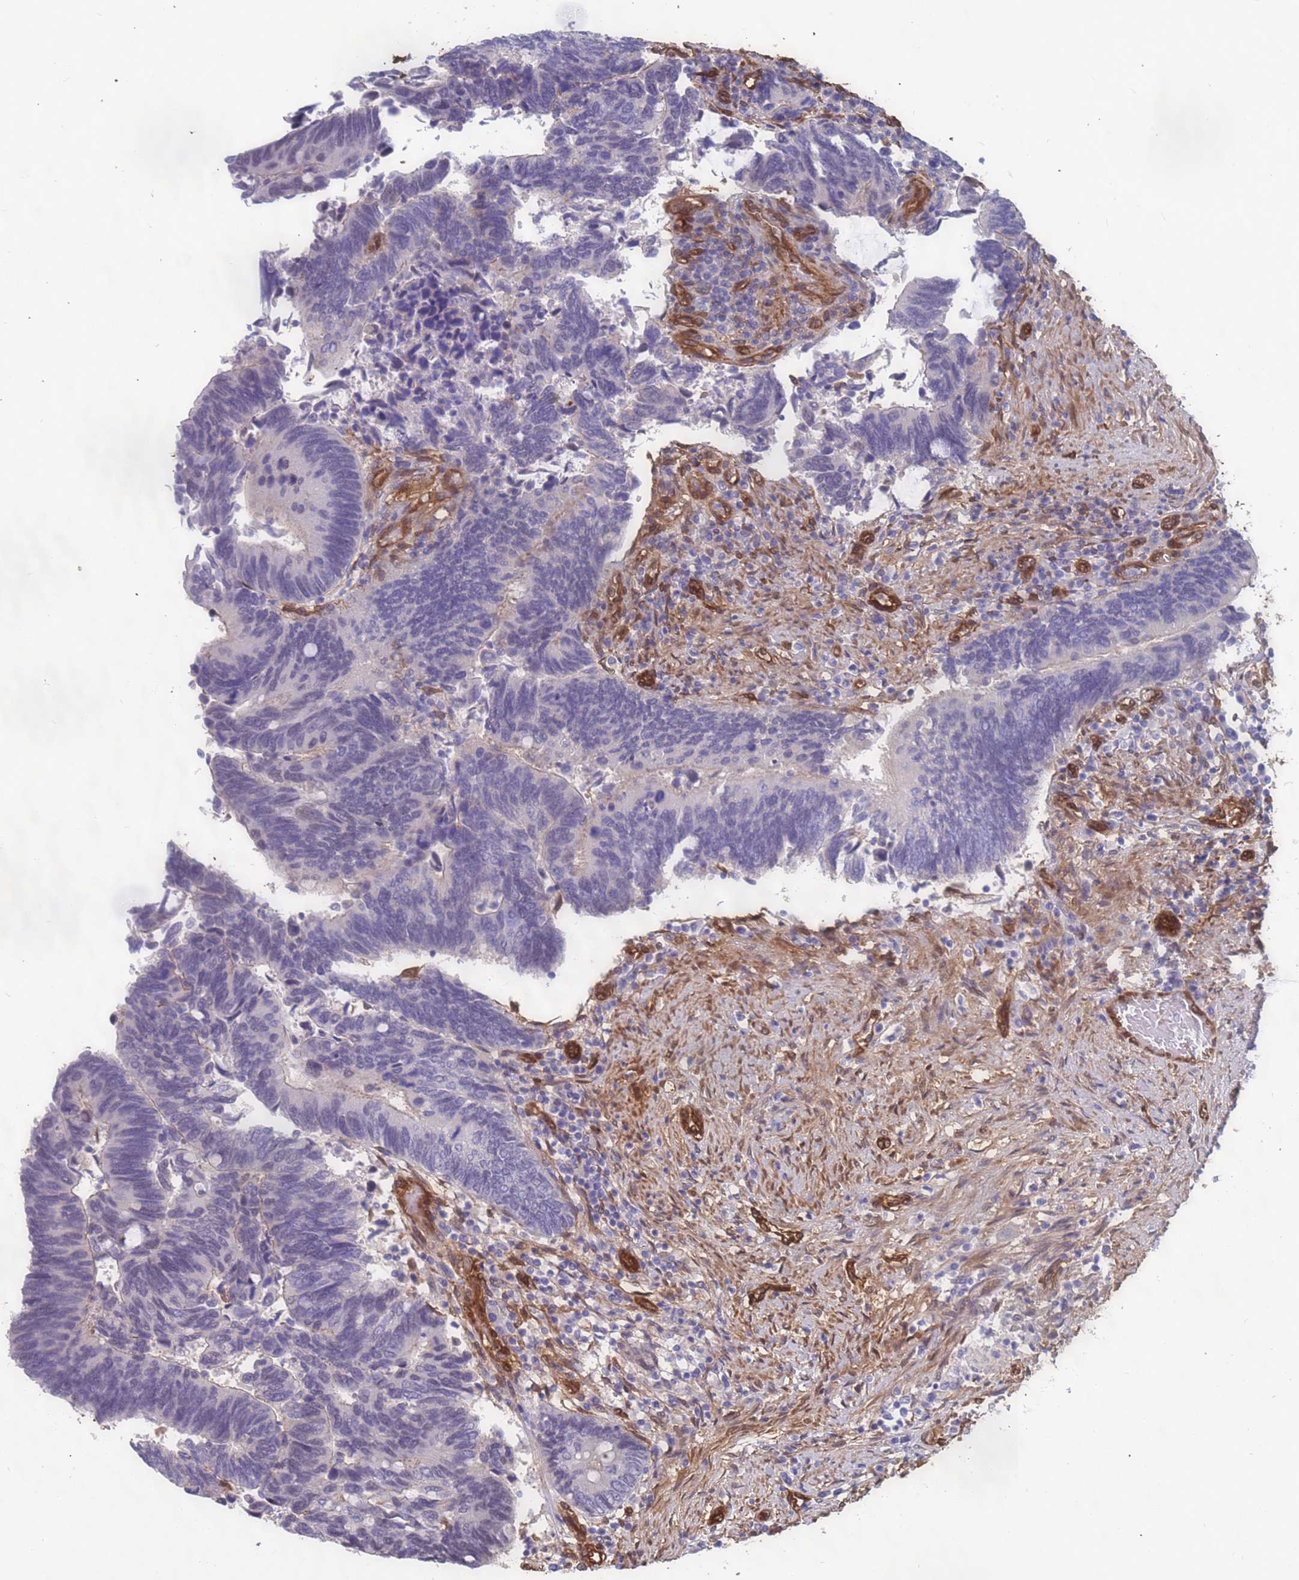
{"staining": {"intensity": "negative", "quantity": "none", "location": "none"}, "tissue": "colorectal cancer", "cell_type": "Tumor cells", "image_type": "cancer", "snomed": [{"axis": "morphology", "description": "Adenocarcinoma, NOS"}, {"axis": "topography", "description": "Colon"}], "caption": "There is no significant staining in tumor cells of adenocarcinoma (colorectal).", "gene": "EHD2", "patient": {"sex": "male", "age": 87}}